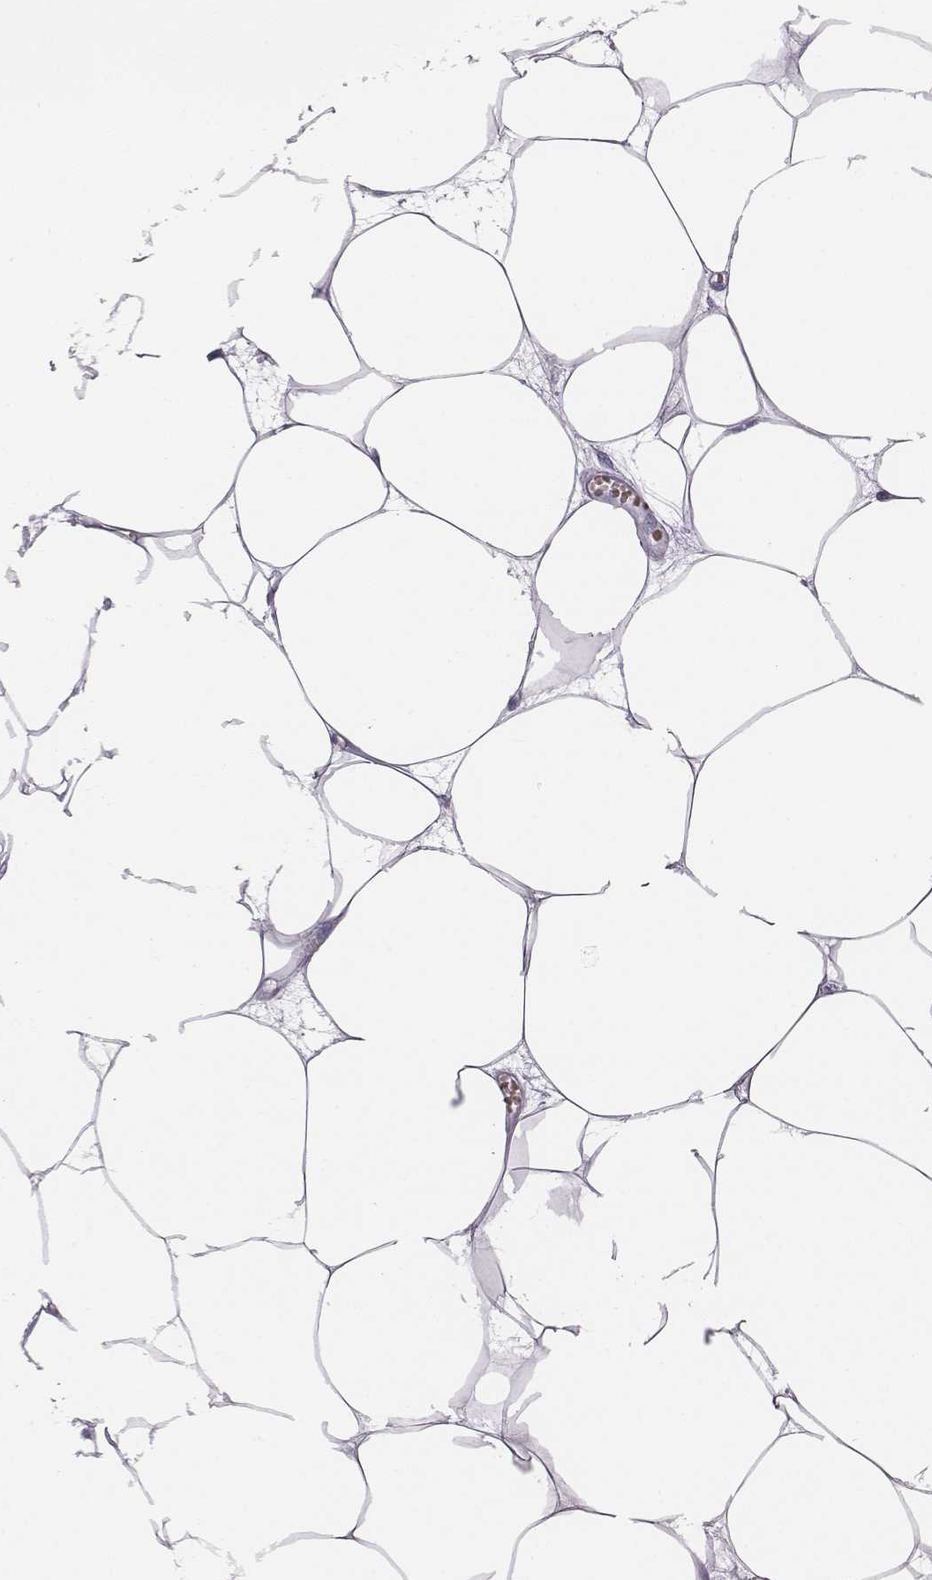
{"staining": {"intensity": "negative", "quantity": "none", "location": "none"}, "tissue": "breast", "cell_type": "Adipocytes", "image_type": "normal", "snomed": [{"axis": "morphology", "description": "Normal tissue, NOS"}, {"axis": "topography", "description": "Breast"}], "caption": "IHC of normal human breast exhibits no positivity in adipocytes.", "gene": "HBZ", "patient": {"sex": "female", "age": 45}}